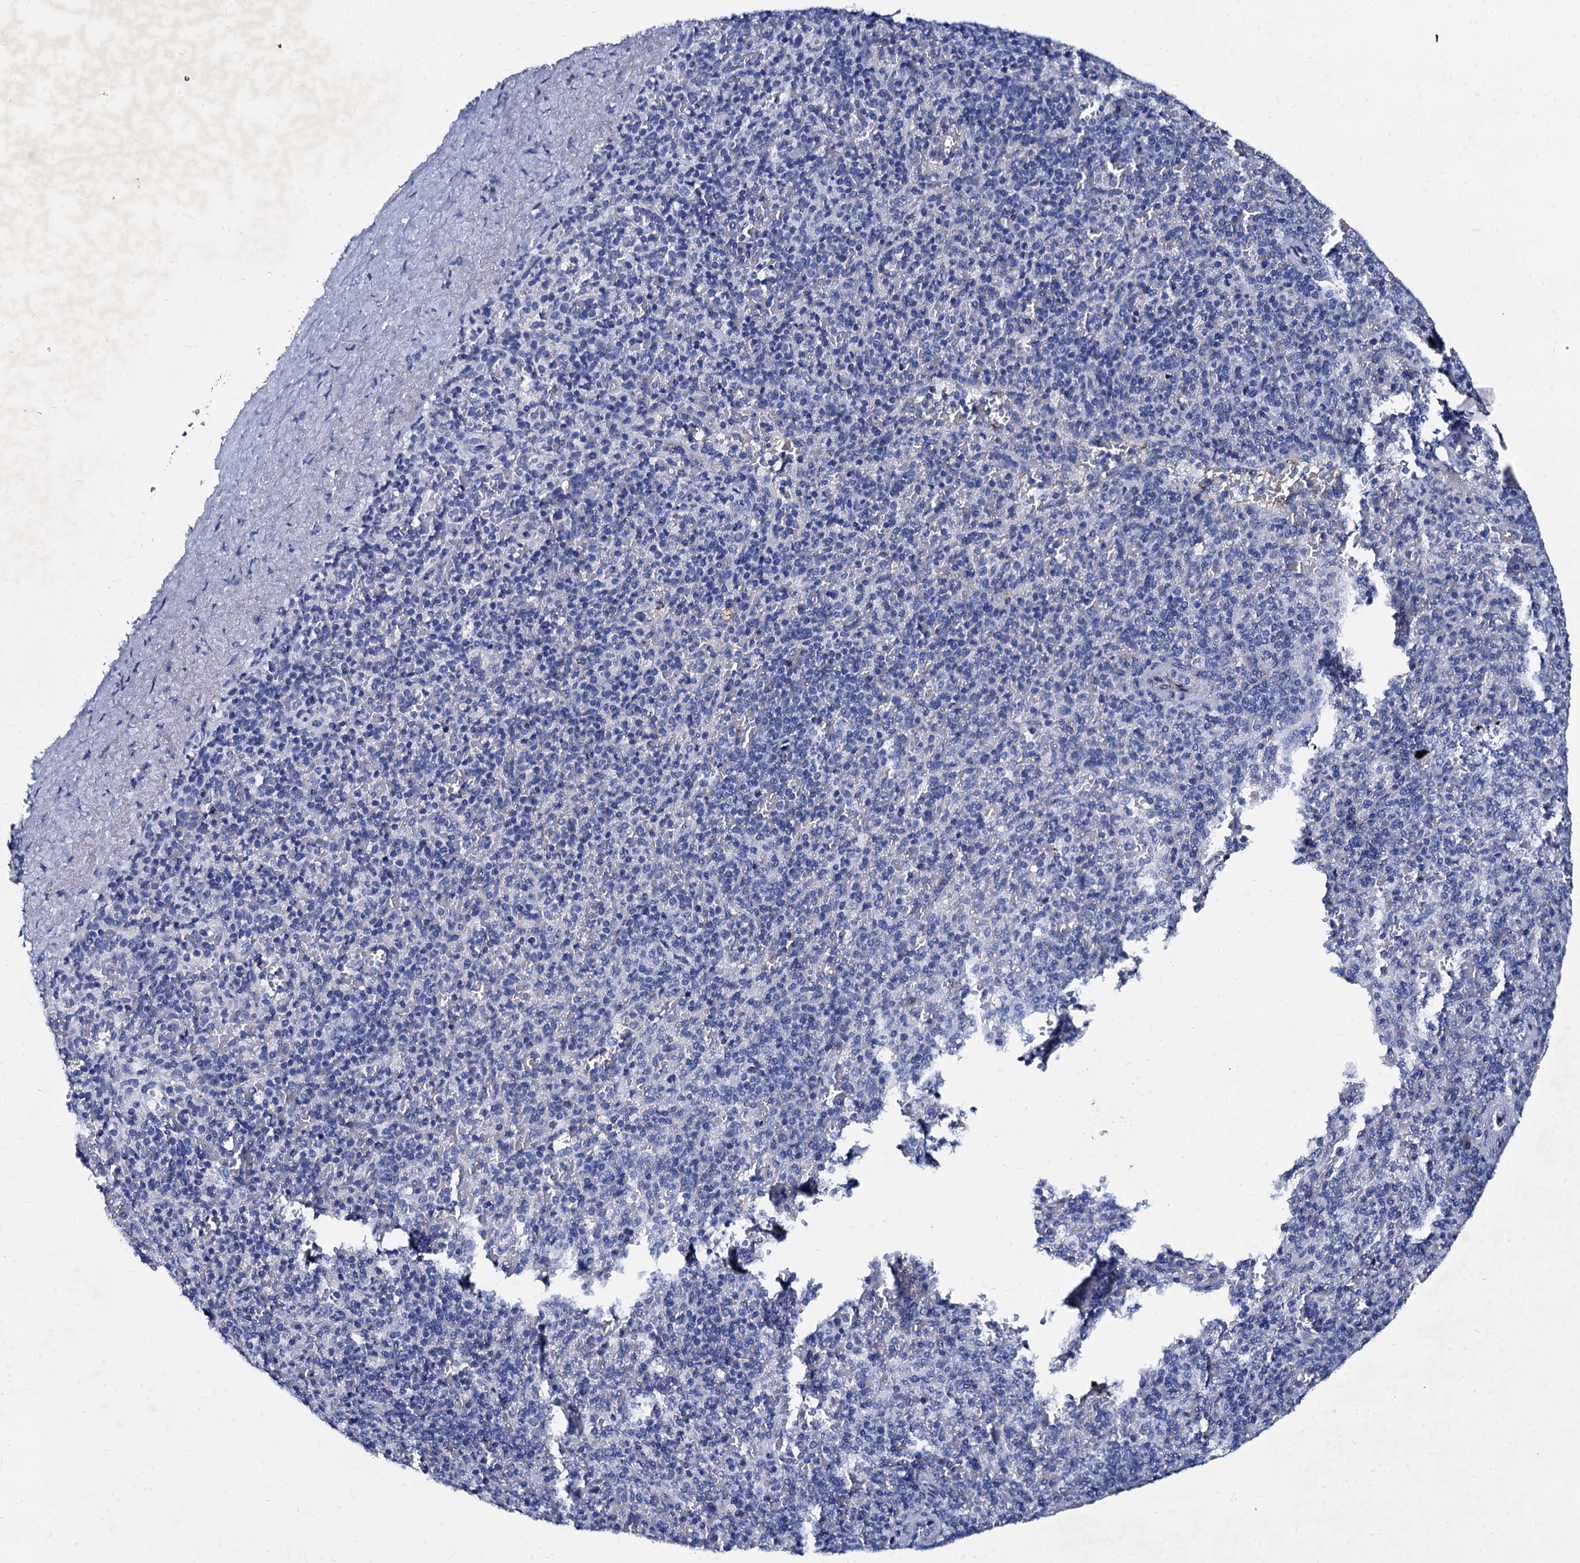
{"staining": {"intensity": "negative", "quantity": "none", "location": "none"}, "tissue": "spleen", "cell_type": "Cells in red pulp", "image_type": "normal", "snomed": [{"axis": "morphology", "description": "Normal tissue, NOS"}, {"axis": "topography", "description": "Spleen"}], "caption": "IHC photomicrograph of unremarkable spleen stained for a protein (brown), which exhibits no staining in cells in red pulp. (DAB (3,3'-diaminobenzidine) immunohistochemistry, high magnification).", "gene": "TMEM72", "patient": {"sex": "male", "age": 82}}